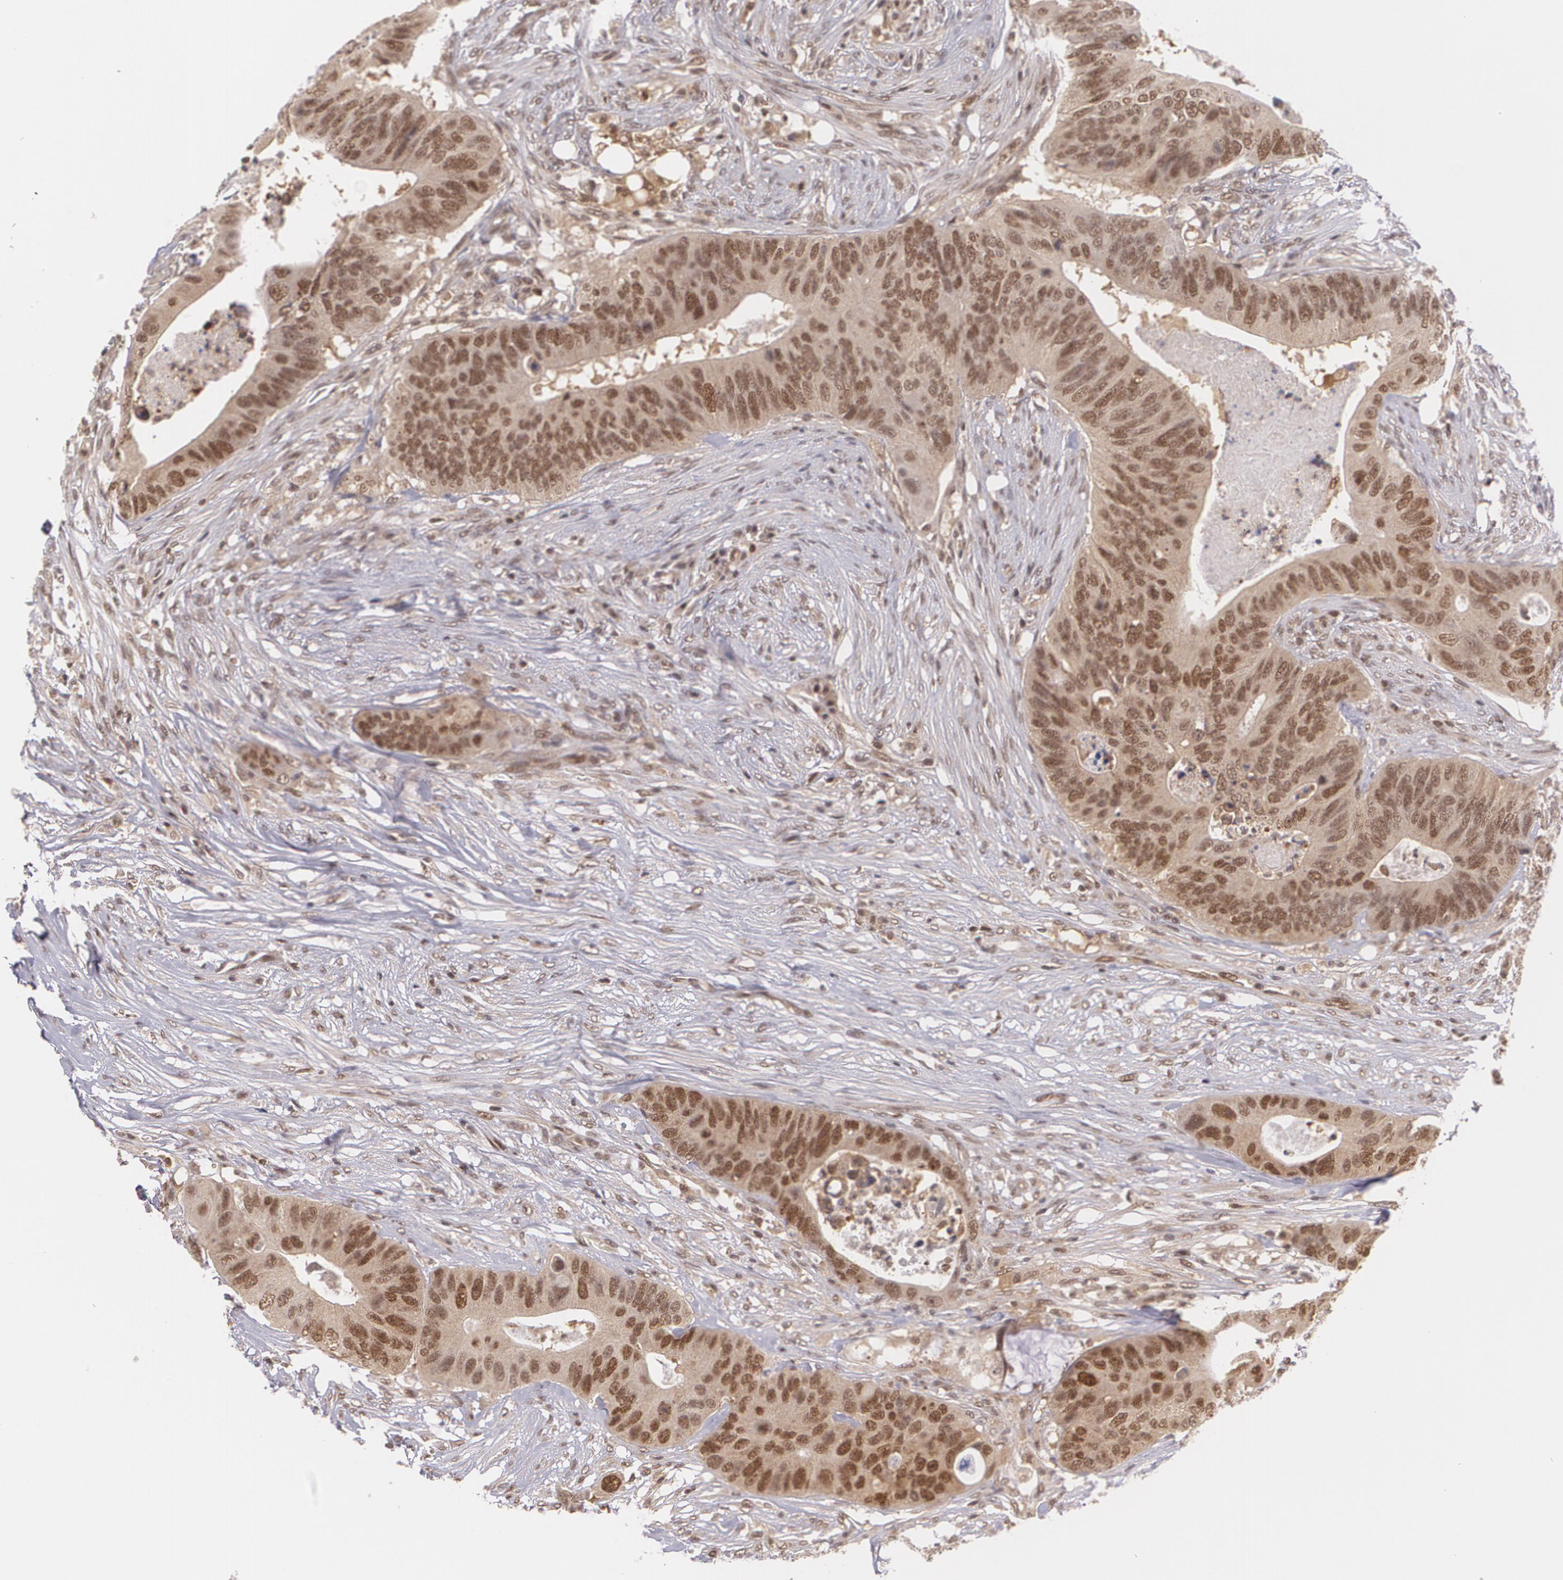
{"staining": {"intensity": "moderate", "quantity": "25%-75%", "location": "cytoplasmic/membranous,nuclear"}, "tissue": "colorectal cancer", "cell_type": "Tumor cells", "image_type": "cancer", "snomed": [{"axis": "morphology", "description": "Adenocarcinoma, NOS"}, {"axis": "topography", "description": "Colon"}], "caption": "Protein expression analysis of colorectal adenocarcinoma demonstrates moderate cytoplasmic/membranous and nuclear positivity in approximately 25%-75% of tumor cells.", "gene": "CUL2", "patient": {"sex": "male", "age": 71}}